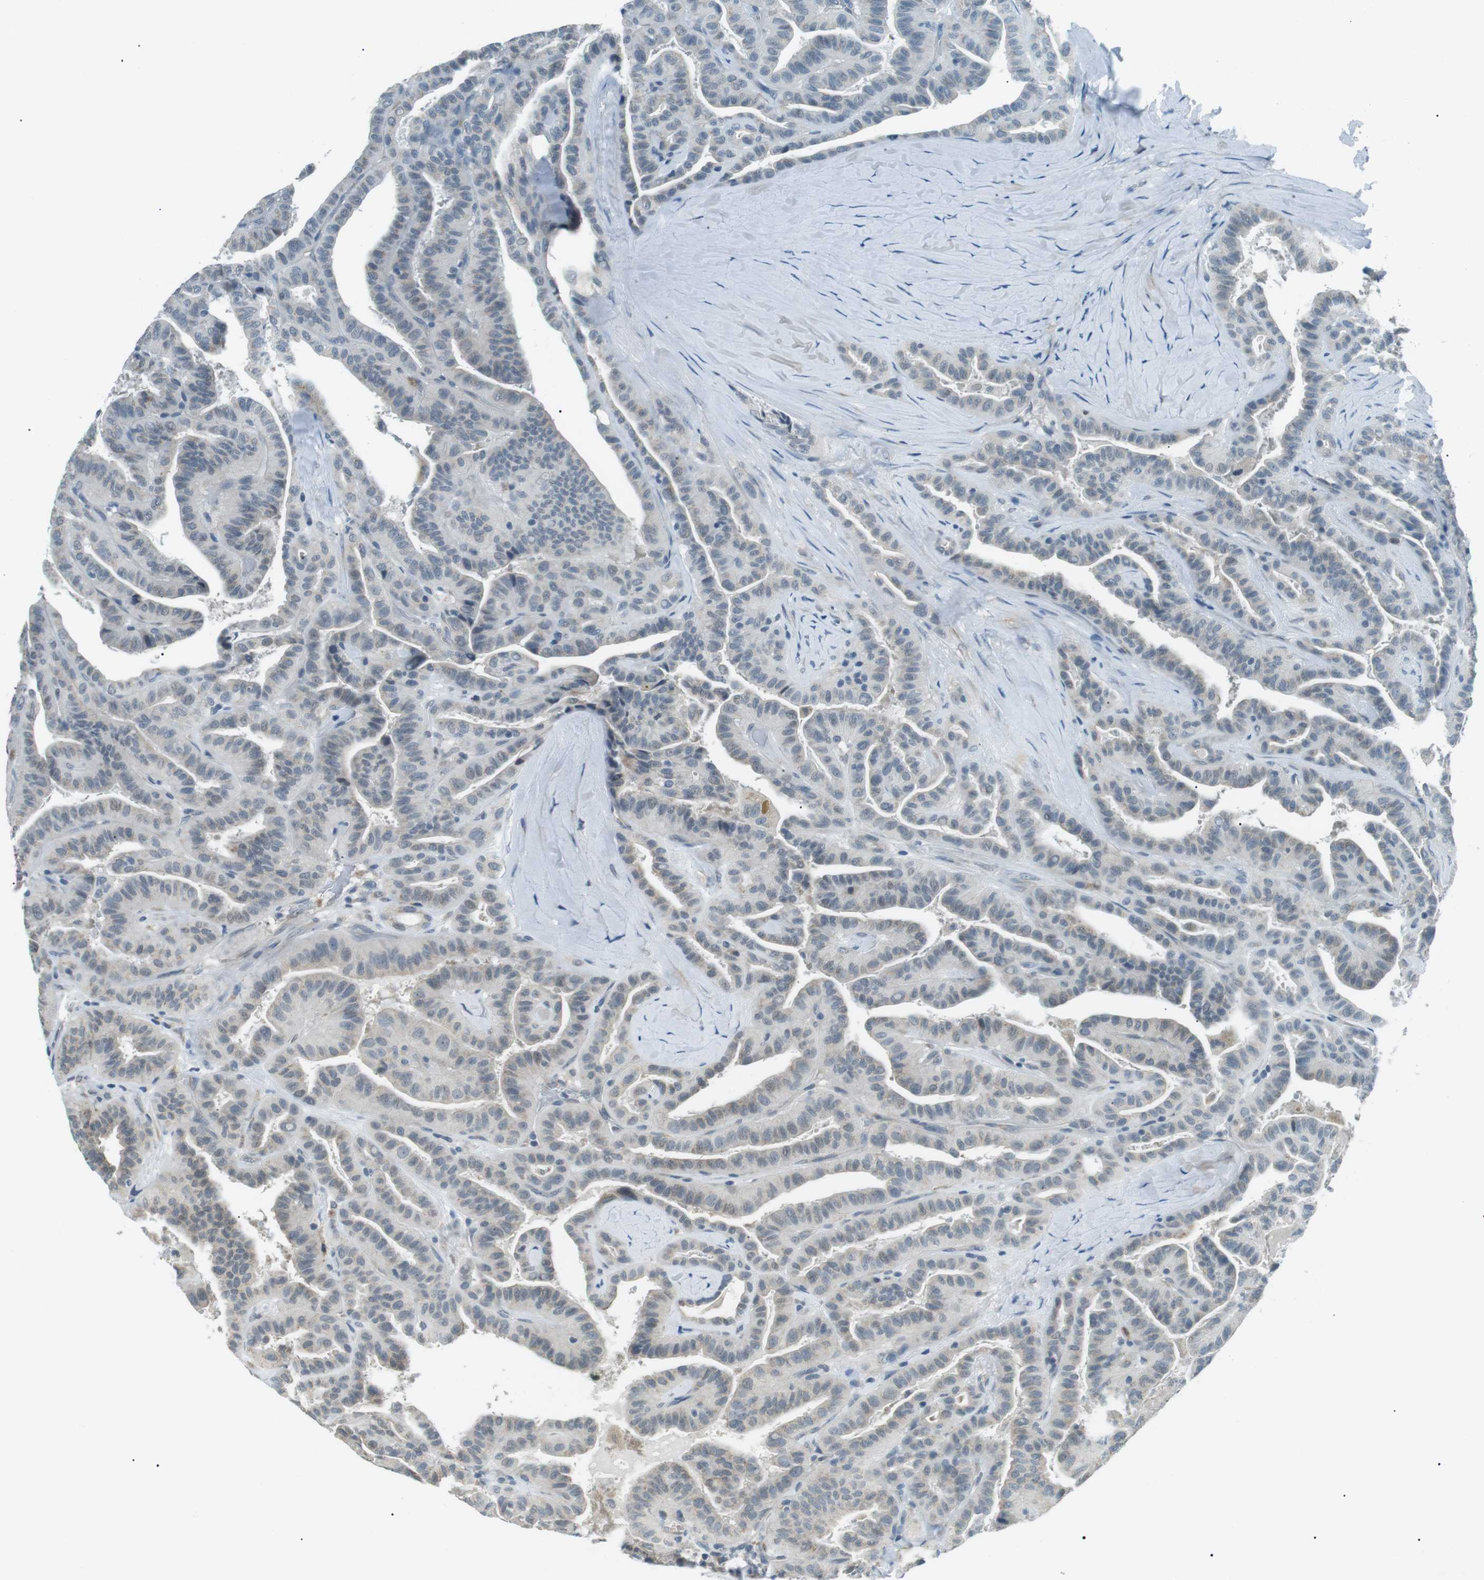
{"staining": {"intensity": "negative", "quantity": "none", "location": "none"}, "tissue": "thyroid cancer", "cell_type": "Tumor cells", "image_type": "cancer", "snomed": [{"axis": "morphology", "description": "Papillary adenocarcinoma, NOS"}, {"axis": "topography", "description": "Thyroid gland"}], "caption": "An image of human thyroid cancer is negative for staining in tumor cells.", "gene": "SERPINB2", "patient": {"sex": "male", "age": 77}}